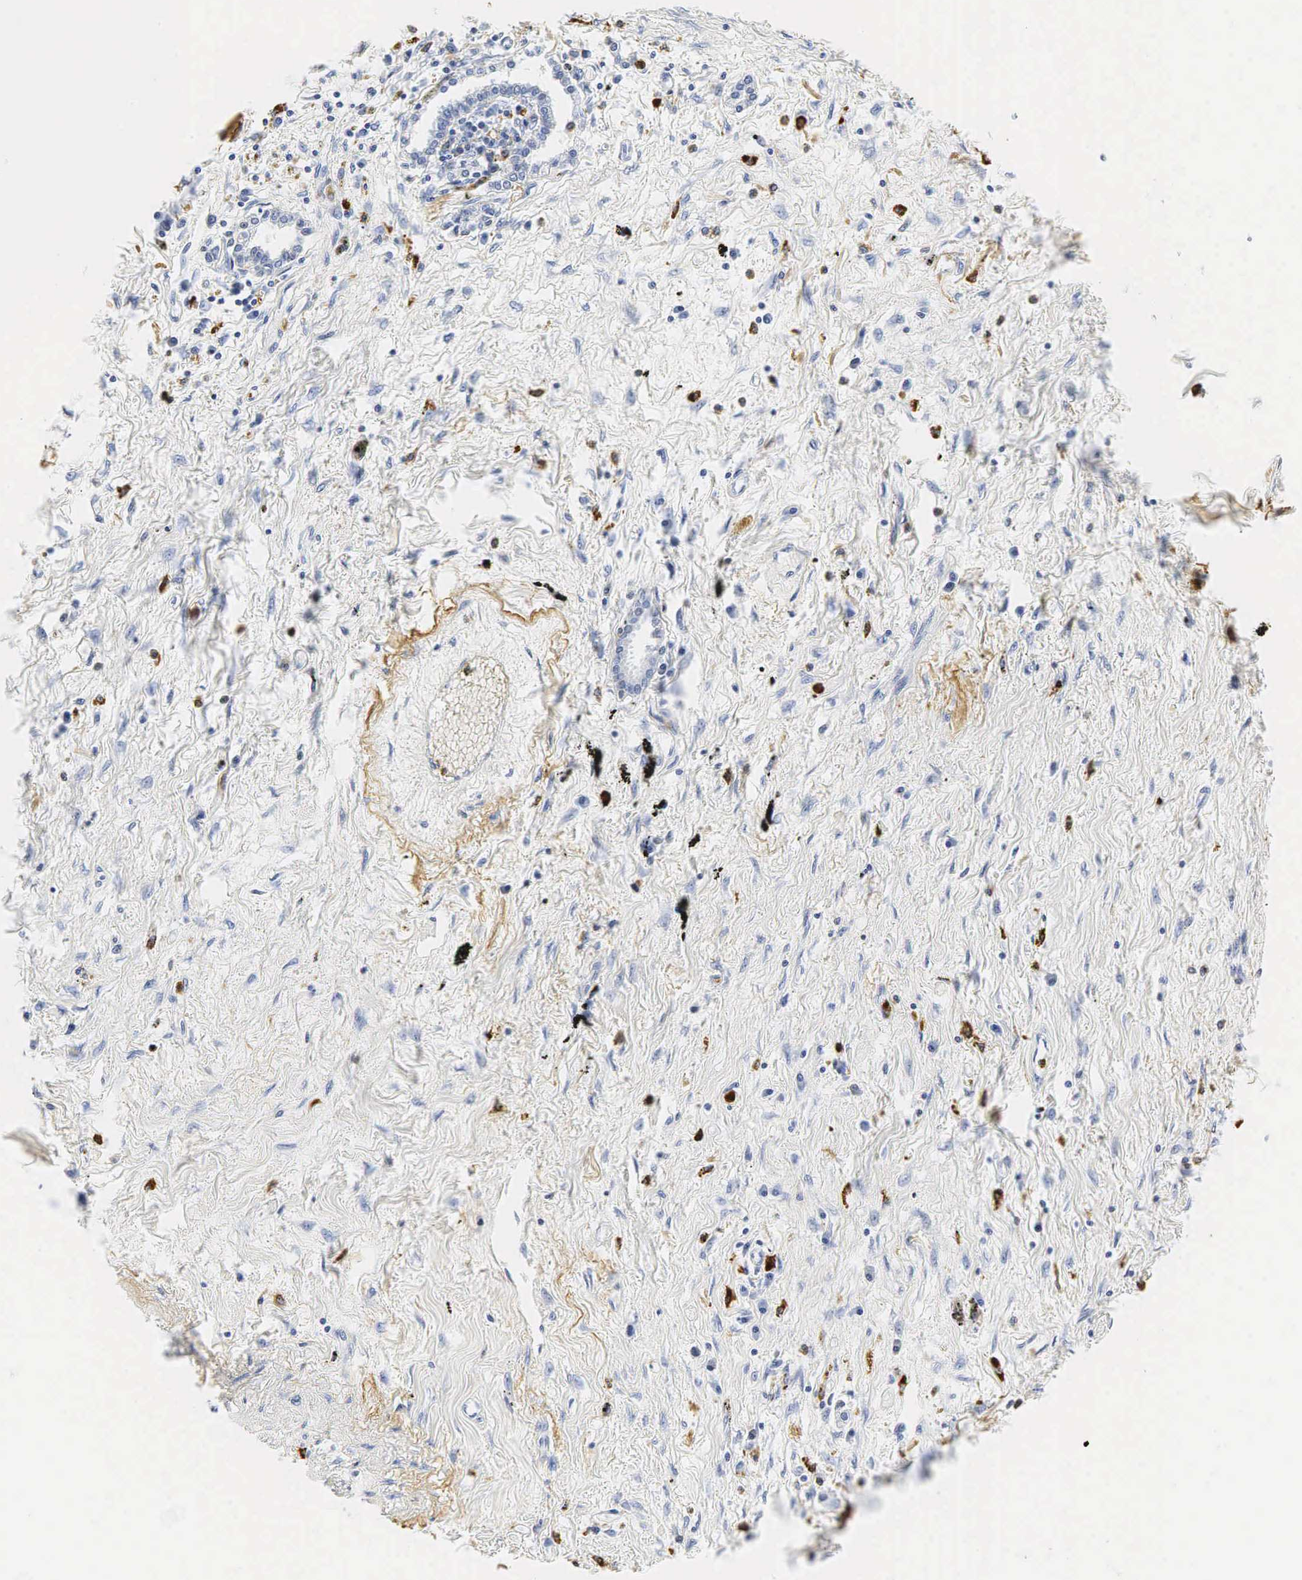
{"staining": {"intensity": "negative", "quantity": "none", "location": "none"}, "tissue": "lung cancer", "cell_type": "Tumor cells", "image_type": "cancer", "snomed": [{"axis": "morphology", "description": "Adenocarcinoma, NOS"}, {"axis": "topography", "description": "Lung"}], "caption": "Tumor cells are negative for brown protein staining in lung cancer.", "gene": "LYZ", "patient": {"sex": "male", "age": 60}}